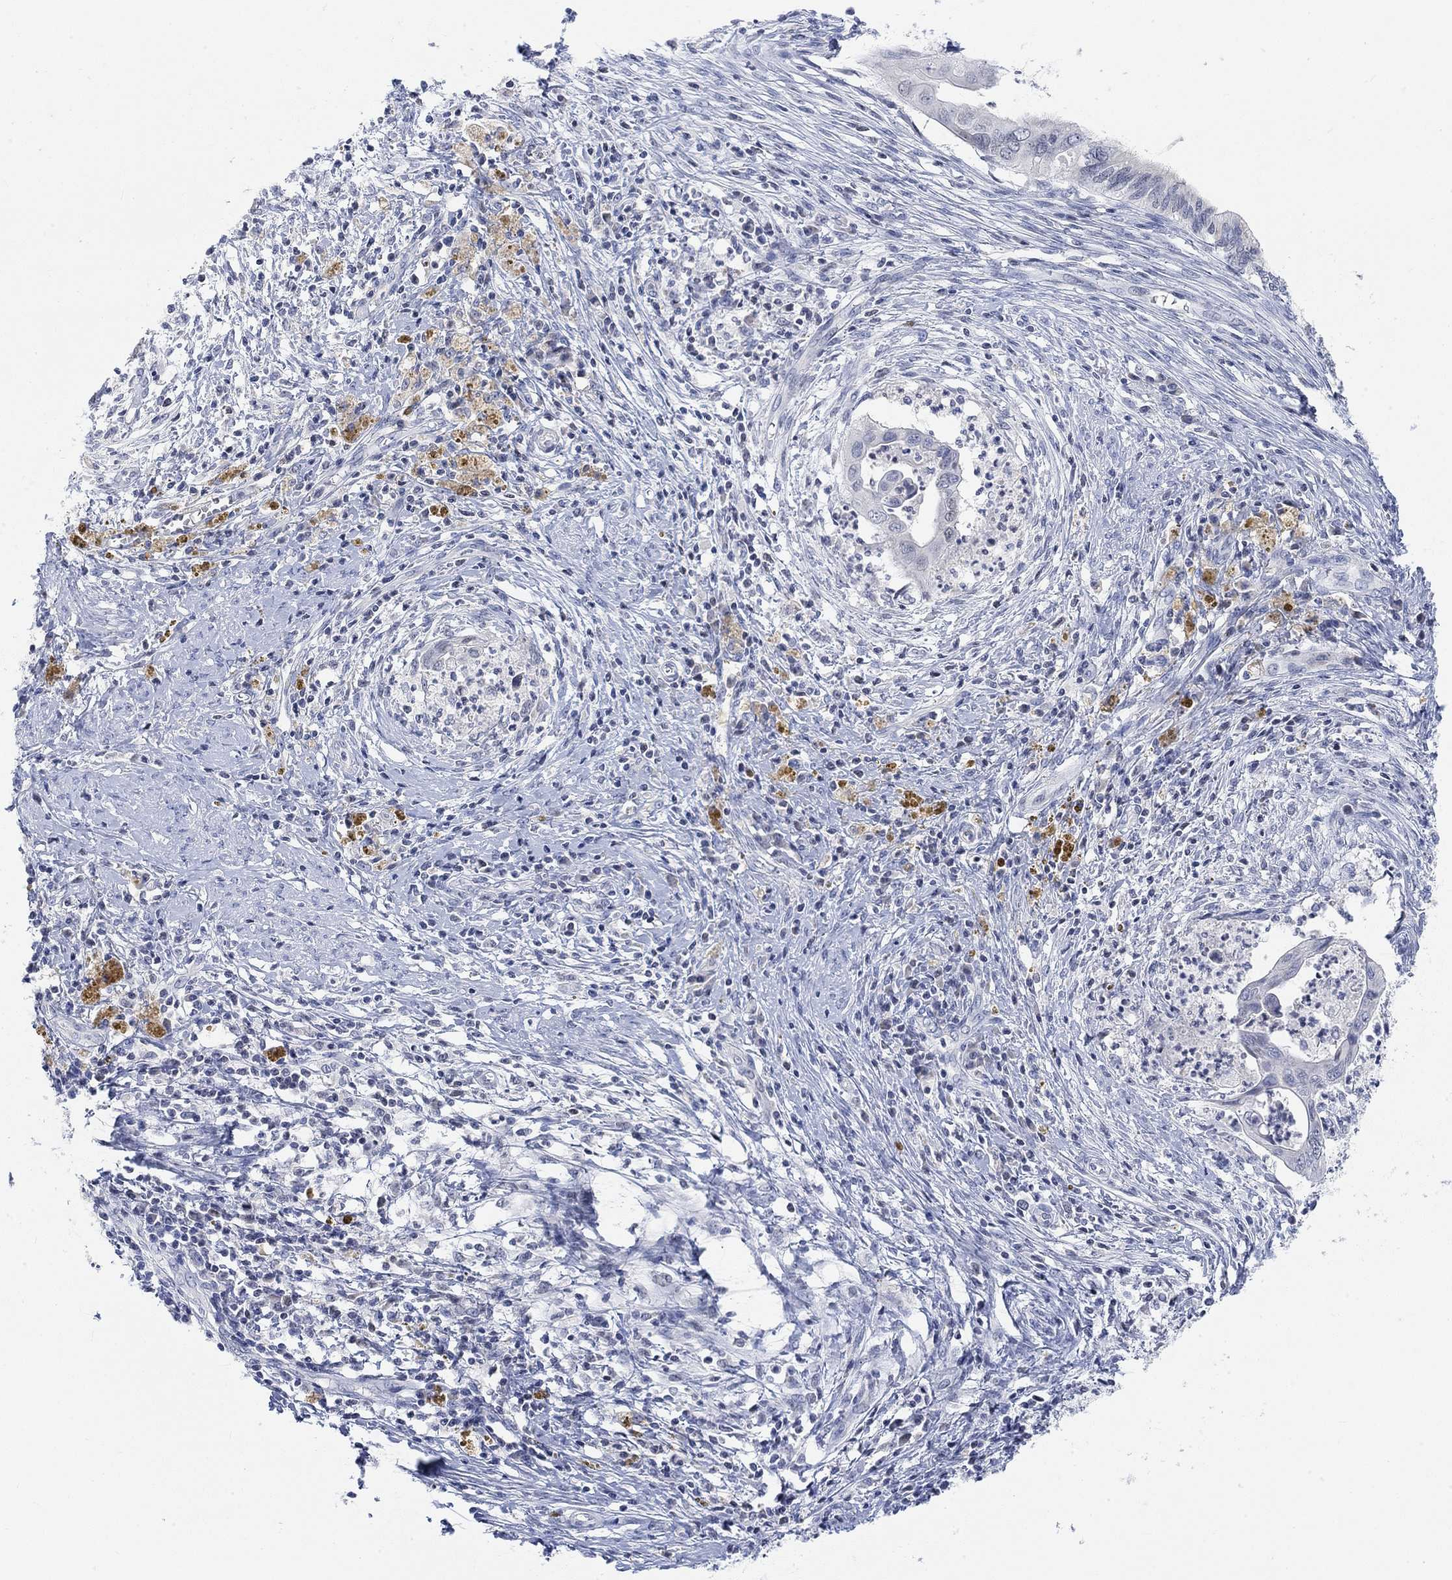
{"staining": {"intensity": "negative", "quantity": "none", "location": "none"}, "tissue": "cervical cancer", "cell_type": "Tumor cells", "image_type": "cancer", "snomed": [{"axis": "morphology", "description": "Adenocarcinoma, NOS"}, {"axis": "topography", "description": "Cervix"}], "caption": "Tumor cells are negative for brown protein staining in cervical cancer (adenocarcinoma). (DAB IHC visualized using brightfield microscopy, high magnification).", "gene": "ATP6V1E2", "patient": {"sex": "female", "age": 42}}